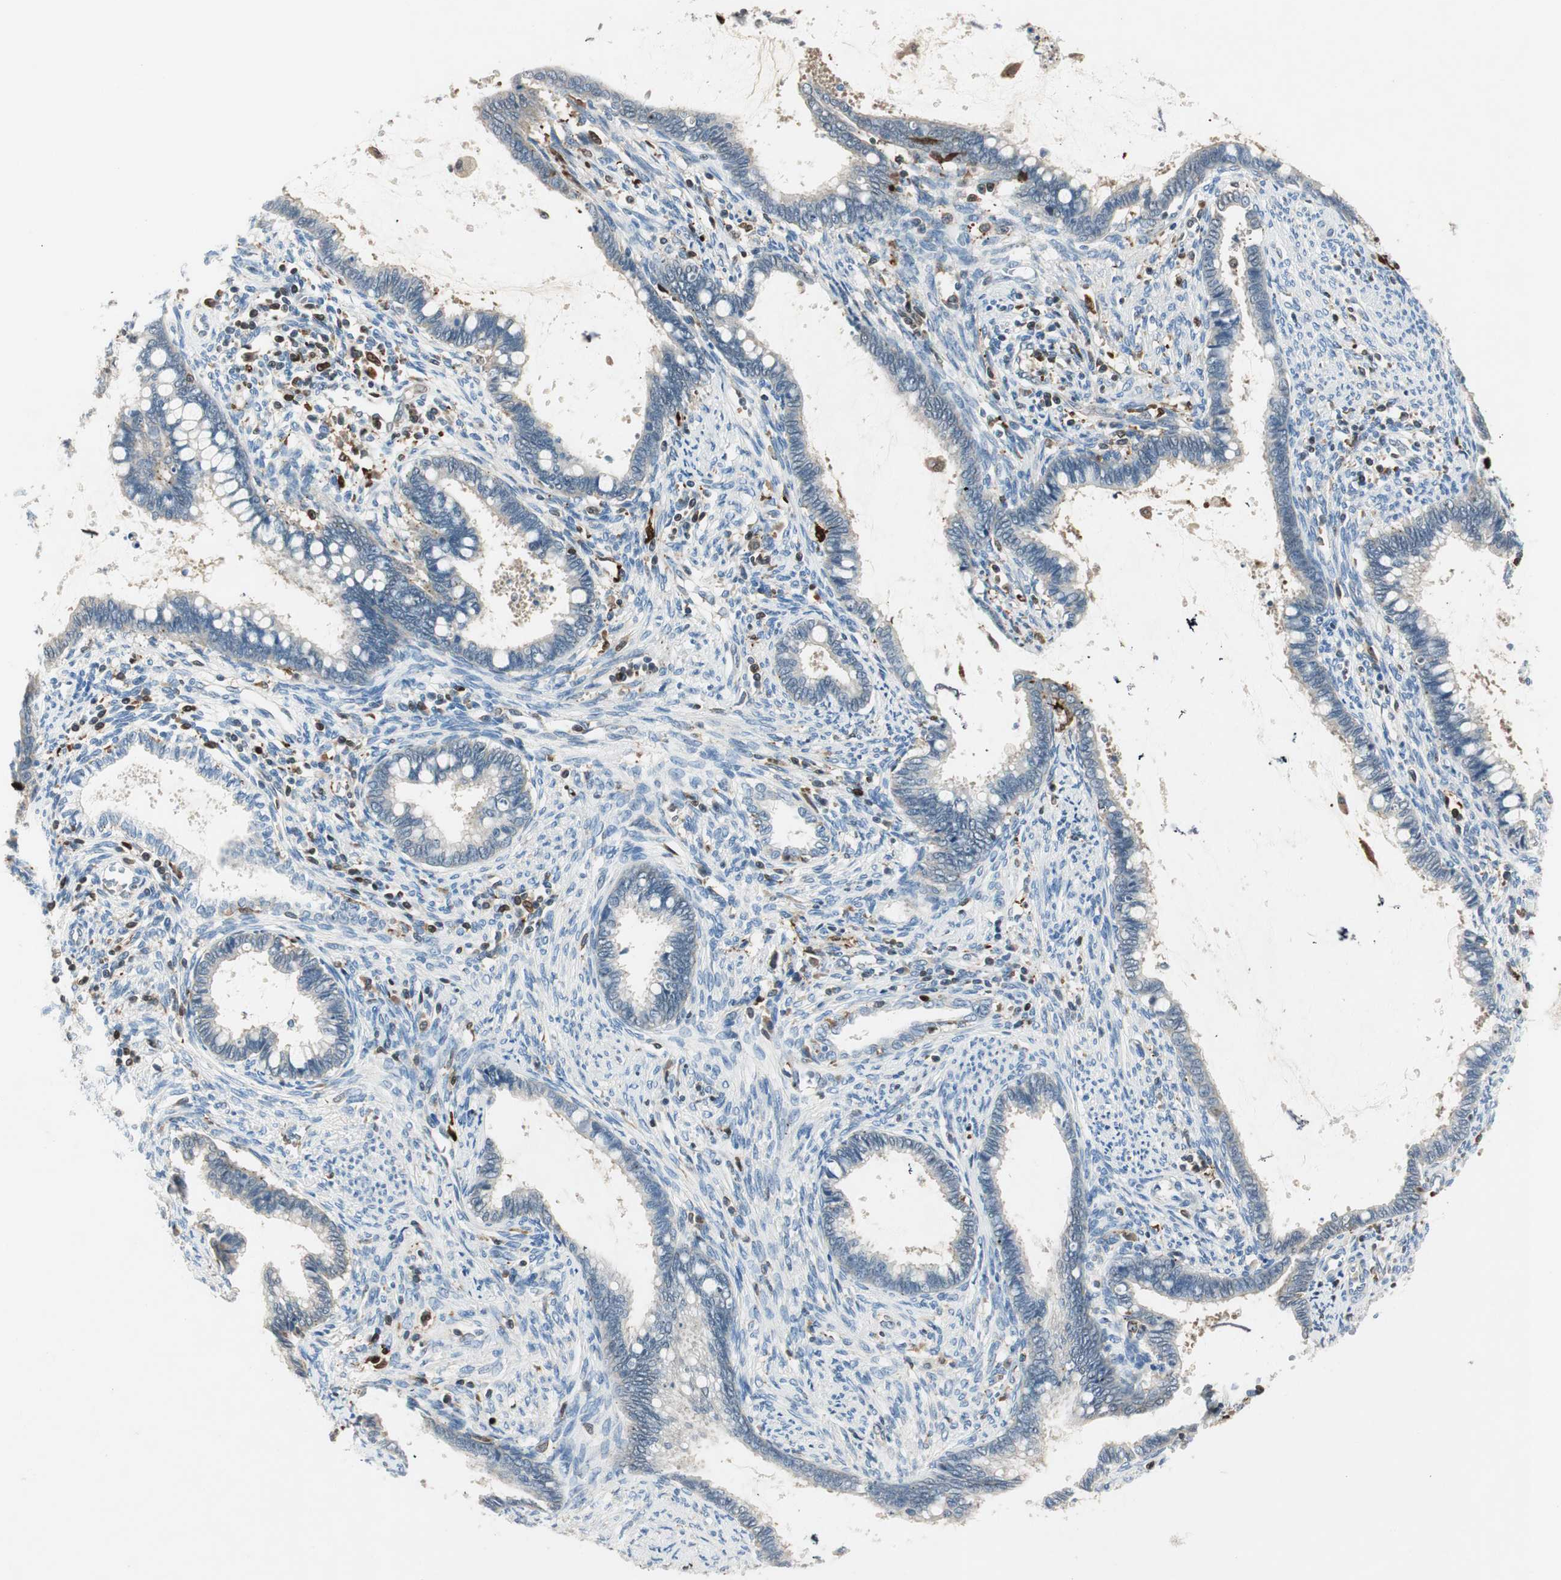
{"staining": {"intensity": "negative", "quantity": "none", "location": "none"}, "tissue": "cervical cancer", "cell_type": "Tumor cells", "image_type": "cancer", "snomed": [{"axis": "morphology", "description": "Adenocarcinoma, NOS"}, {"axis": "topography", "description": "Cervix"}], "caption": "A high-resolution image shows IHC staining of cervical adenocarcinoma, which demonstrates no significant staining in tumor cells. The staining is performed using DAB brown chromogen with nuclei counter-stained in using hematoxylin.", "gene": "COTL1", "patient": {"sex": "female", "age": 44}}